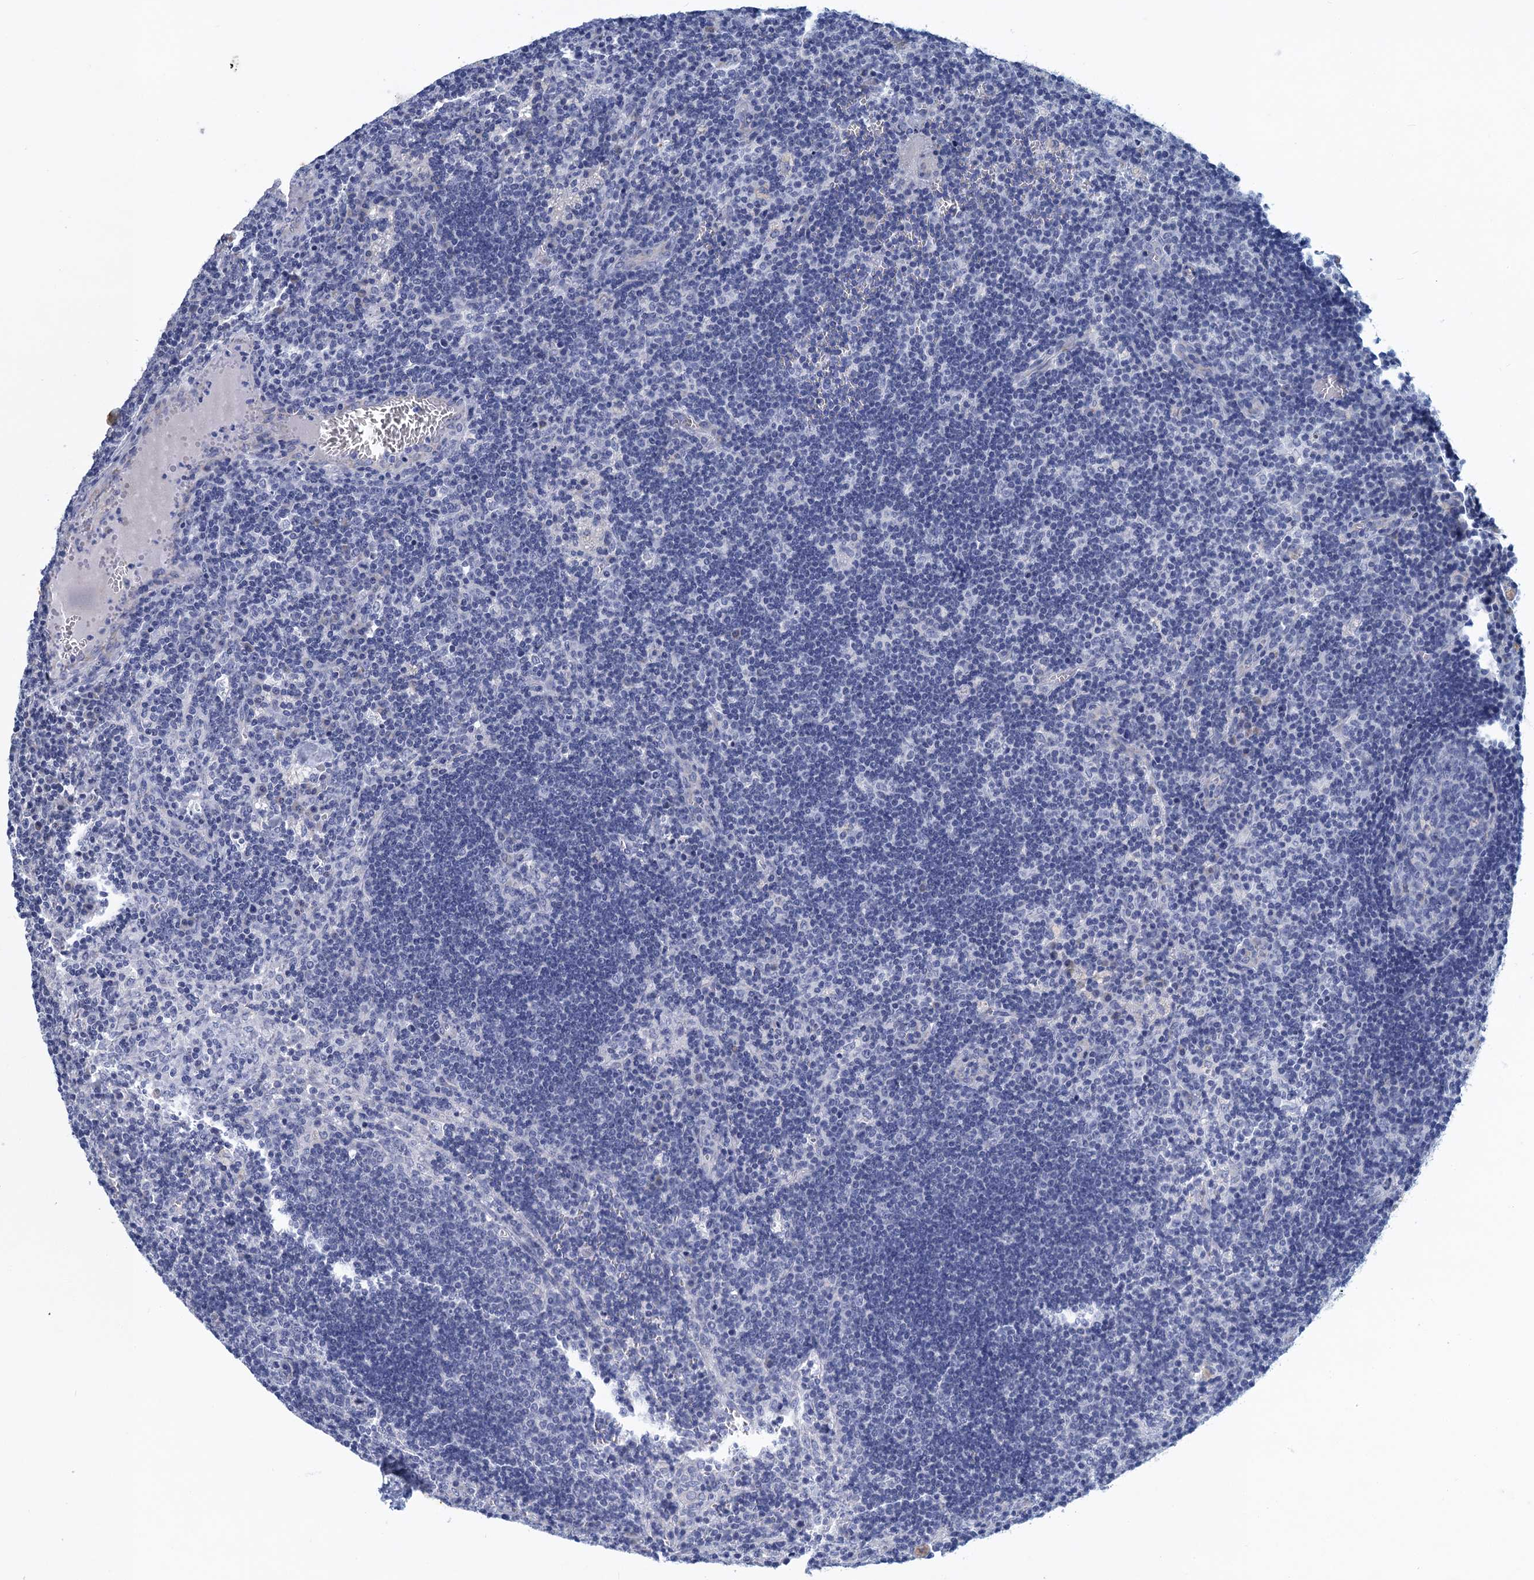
{"staining": {"intensity": "negative", "quantity": "none", "location": "none"}, "tissue": "lymph node", "cell_type": "Germinal center cells", "image_type": "normal", "snomed": [{"axis": "morphology", "description": "Normal tissue, NOS"}, {"axis": "topography", "description": "Lymph node"}], "caption": "IHC of benign human lymph node shows no staining in germinal center cells. (DAB immunohistochemistry visualized using brightfield microscopy, high magnification).", "gene": "SCEL", "patient": {"sex": "male", "age": 58}}